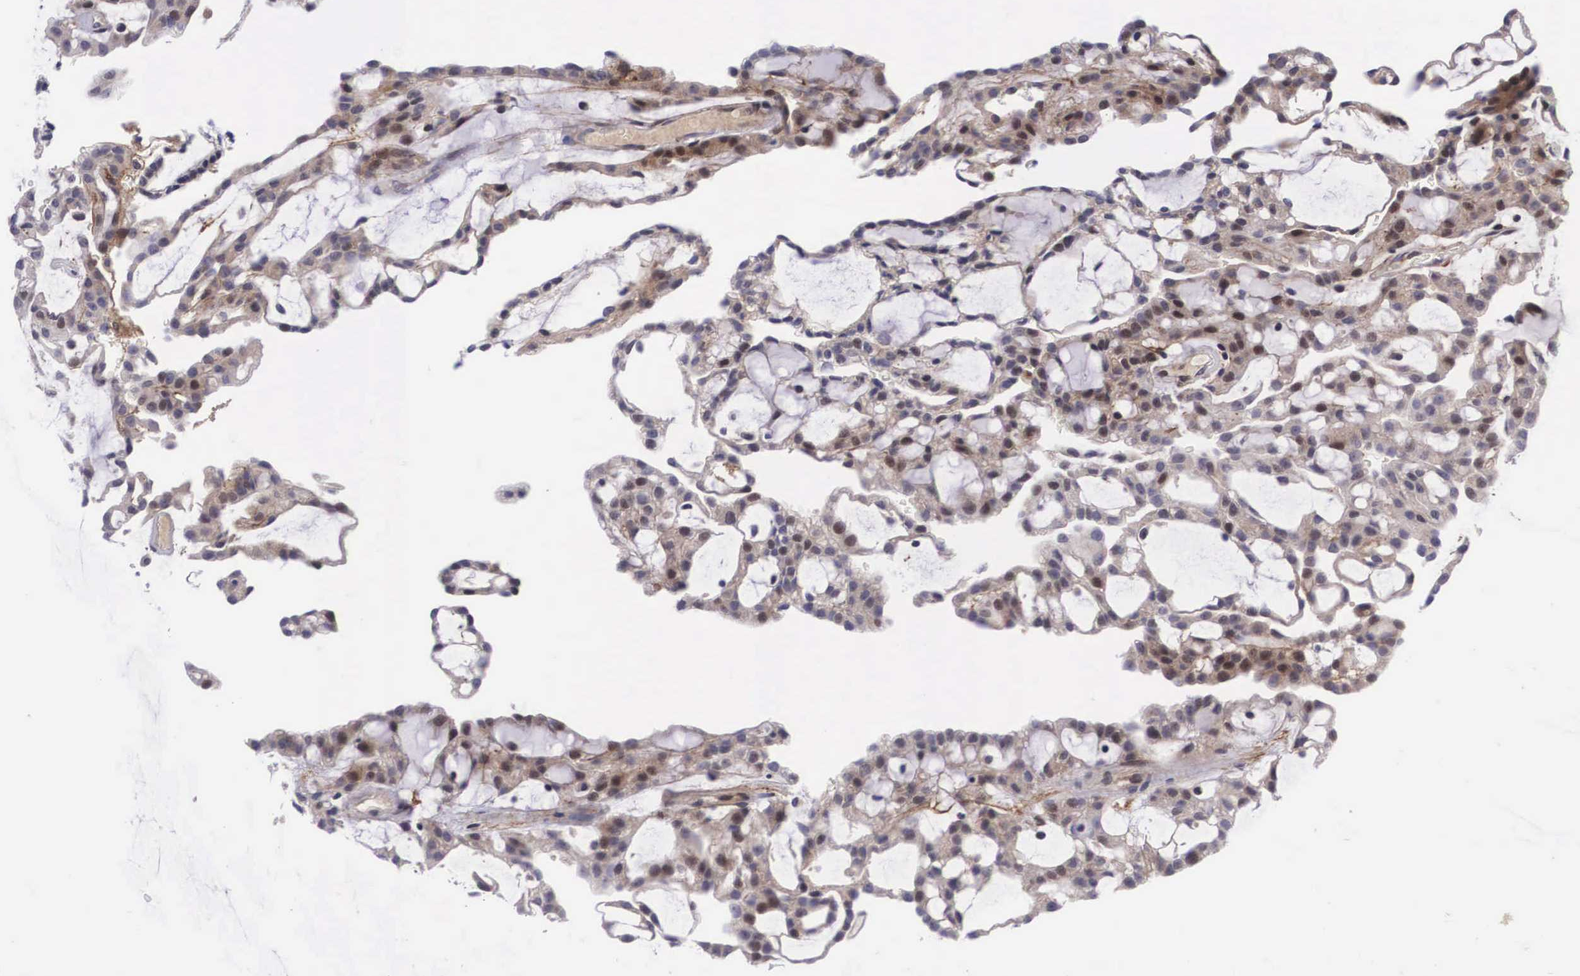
{"staining": {"intensity": "moderate", "quantity": "25%-75%", "location": "cytoplasmic/membranous,nuclear"}, "tissue": "renal cancer", "cell_type": "Tumor cells", "image_type": "cancer", "snomed": [{"axis": "morphology", "description": "Adenocarcinoma, NOS"}, {"axis": "topography", "description": "Kidney"}], "caption": "Immunohistochemistry micrograph of neoplastic tissue: adenocarcinoma (renal) stained using immunohistochemistry (IHC) exhibits medium levels of moderate protein expression localized specifically in the cytoplasmic/membranous and nuclear of tumor cells, appearing as a cytoplasmic/membranous and nuclear brown color.", "gene": "EMID1", "patient": {"sex": "male", "age": 63}}